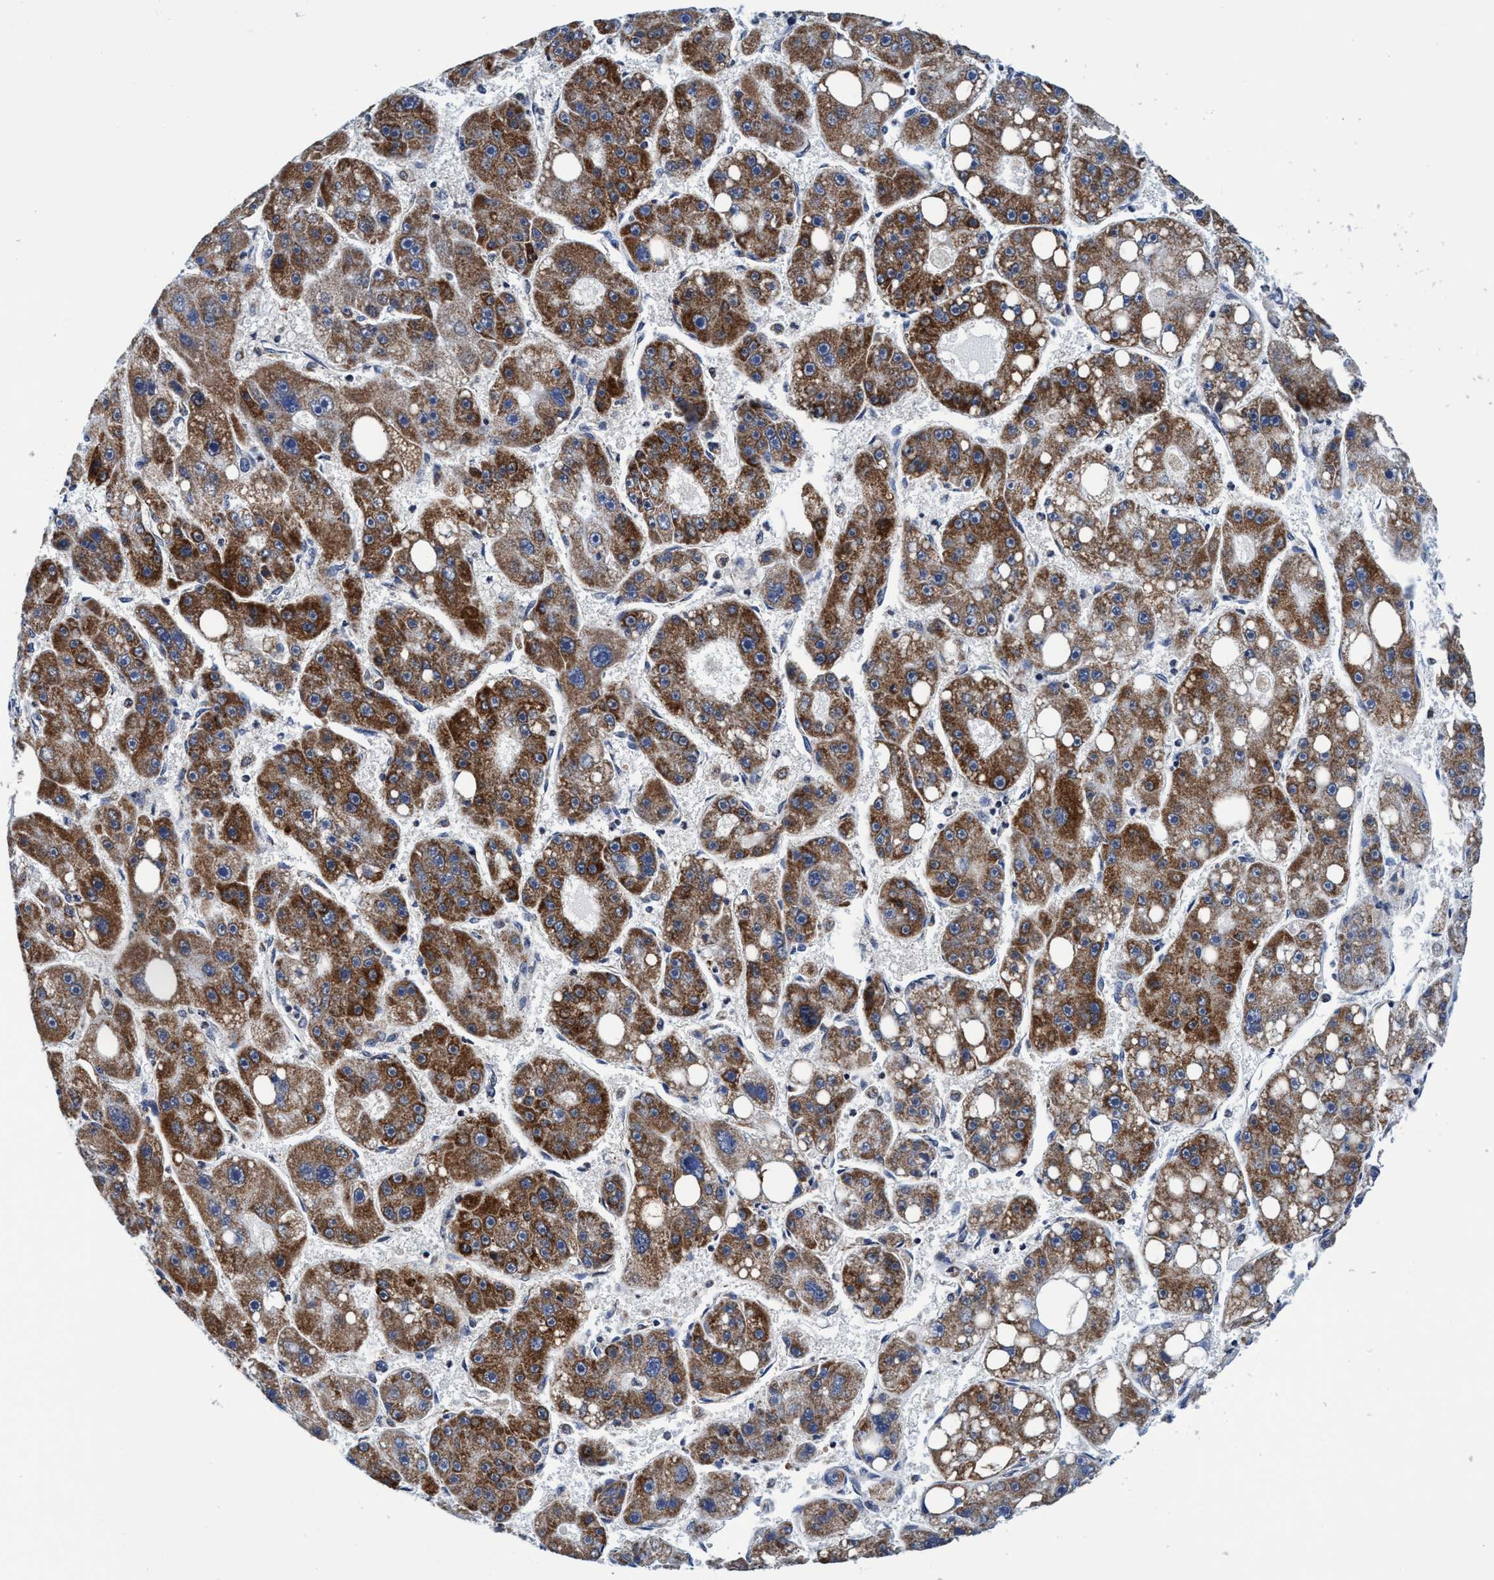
{"staining": {"intensity": "strong", "quantity": ">75%", "location": "cytoplasmic/membranous"}, "tissue": "liver cancer", "cell_type": "Tumor cells", "image_type": "cancer", "snomed": [{"axis": "morphology", "description": "Carcinoma, Hepatocellular, NOS"}, {"axis": "topography", "description": "Liver"}], "caption": "A high amount of strong cytoplasmic/membranous expression is seen in approximately >75% of tumor cells in liver cancer tissue.", "gene": "AGAP2", "patient": {"sex": "female", "age": 61}}